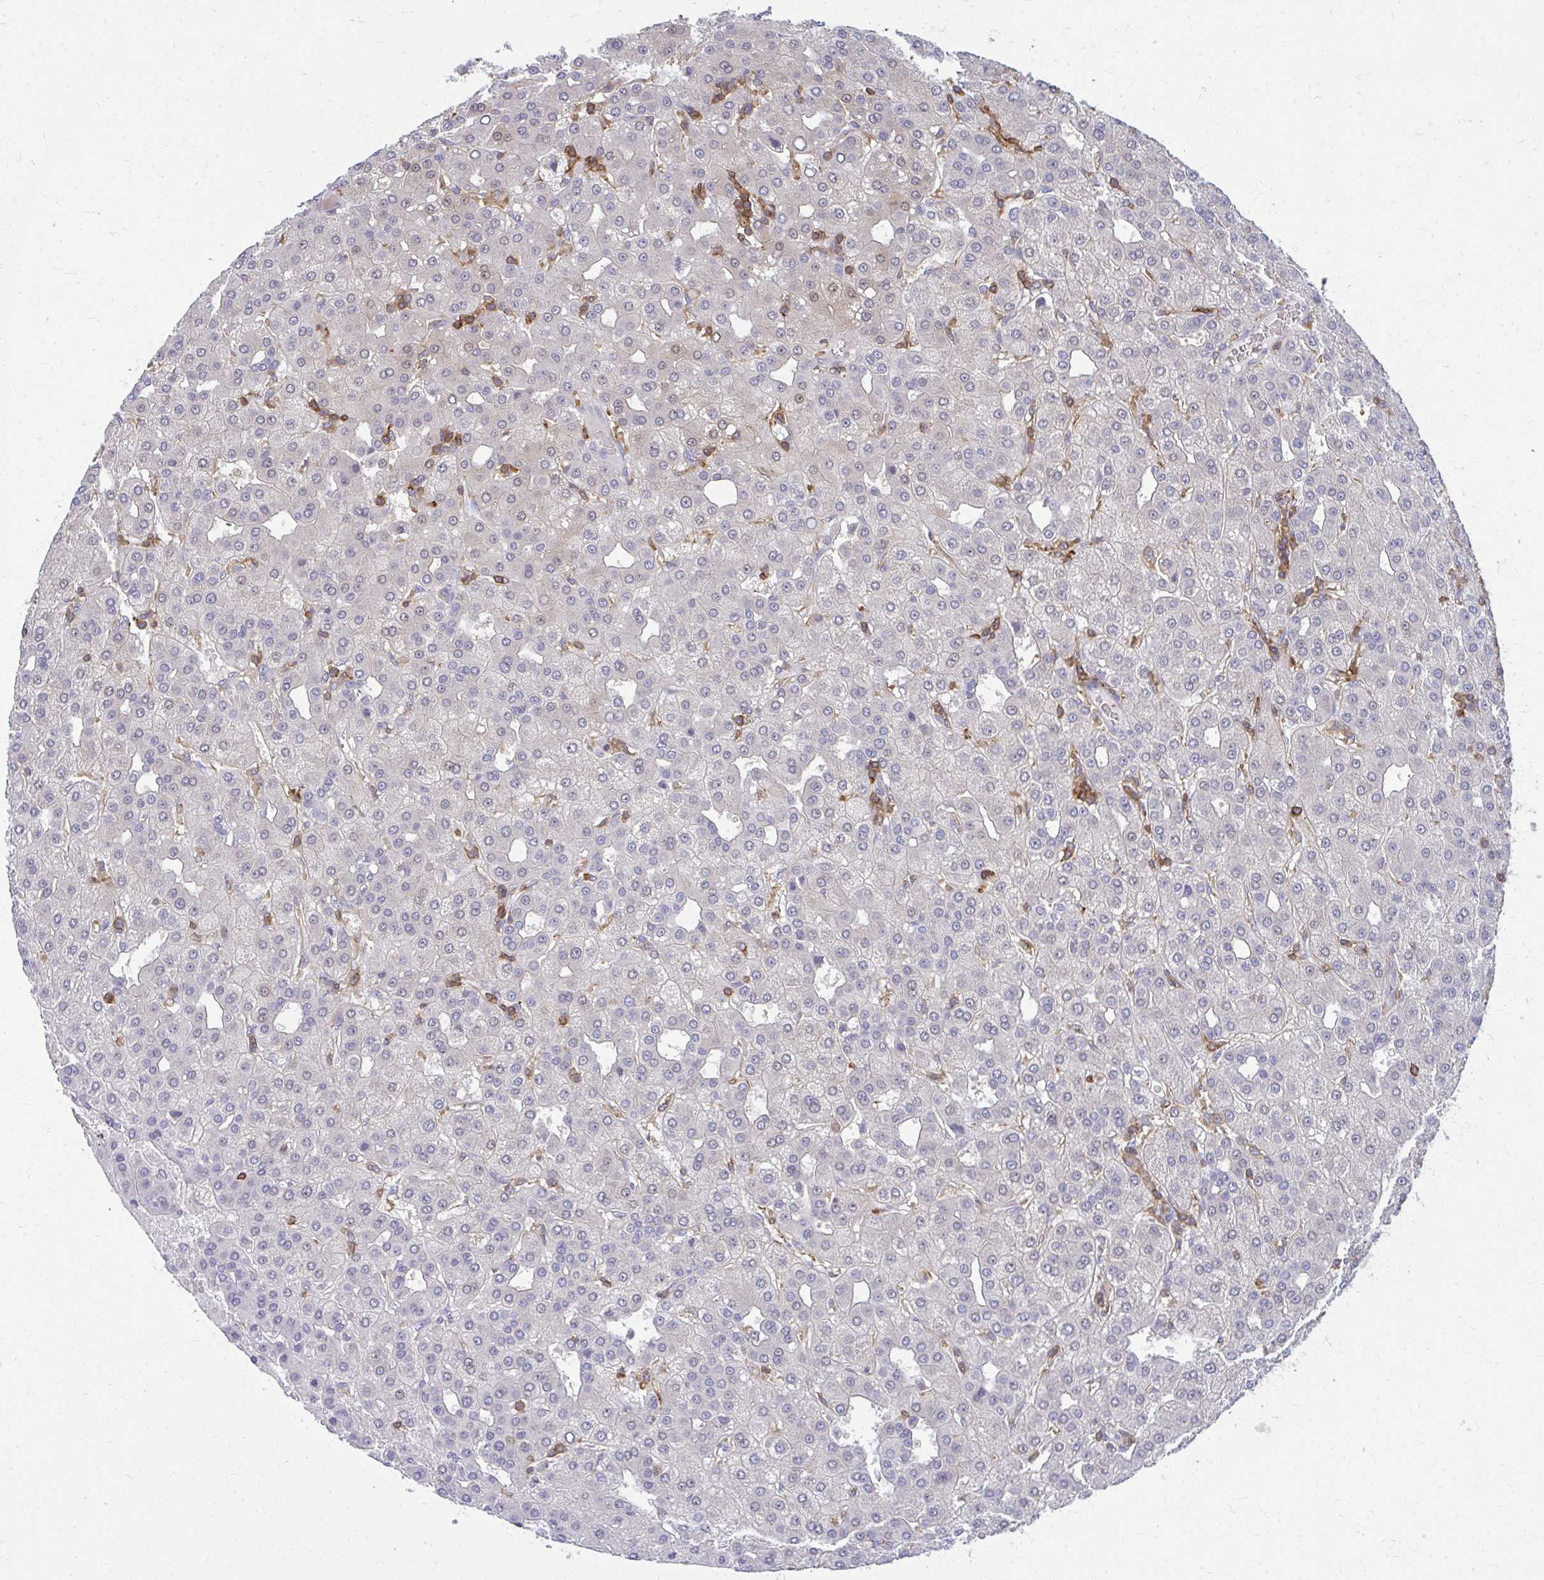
{"staining": {"intensity": "negative", "quantity": "none", "location": "none"}, "tissue": "liver cancer", "cell_type": "Tumor cells", "image_type": "cancer", "snomed": [{"axis": "morphology", "description": "Carcinoma, Hepatocellular, NOS"}, {"axis": "topography", "description": "Liver"}], "caption": "Immunohistochemistry photomicrograph of neoplastic tissue: human liver cancer (hepatocellular carcinoma) stained with DAB (3,3'-diaminobenzidine) exhibits no significant protein staining in tumor cells. Brightfield microscopy of IHC stained with DAB (3,3'-diaminobenzidine) (brown) and hematoxylin (blue), captured at high magnification.", "gene": "AP5M1", "patient": {"sex": "male", "age": 65}}